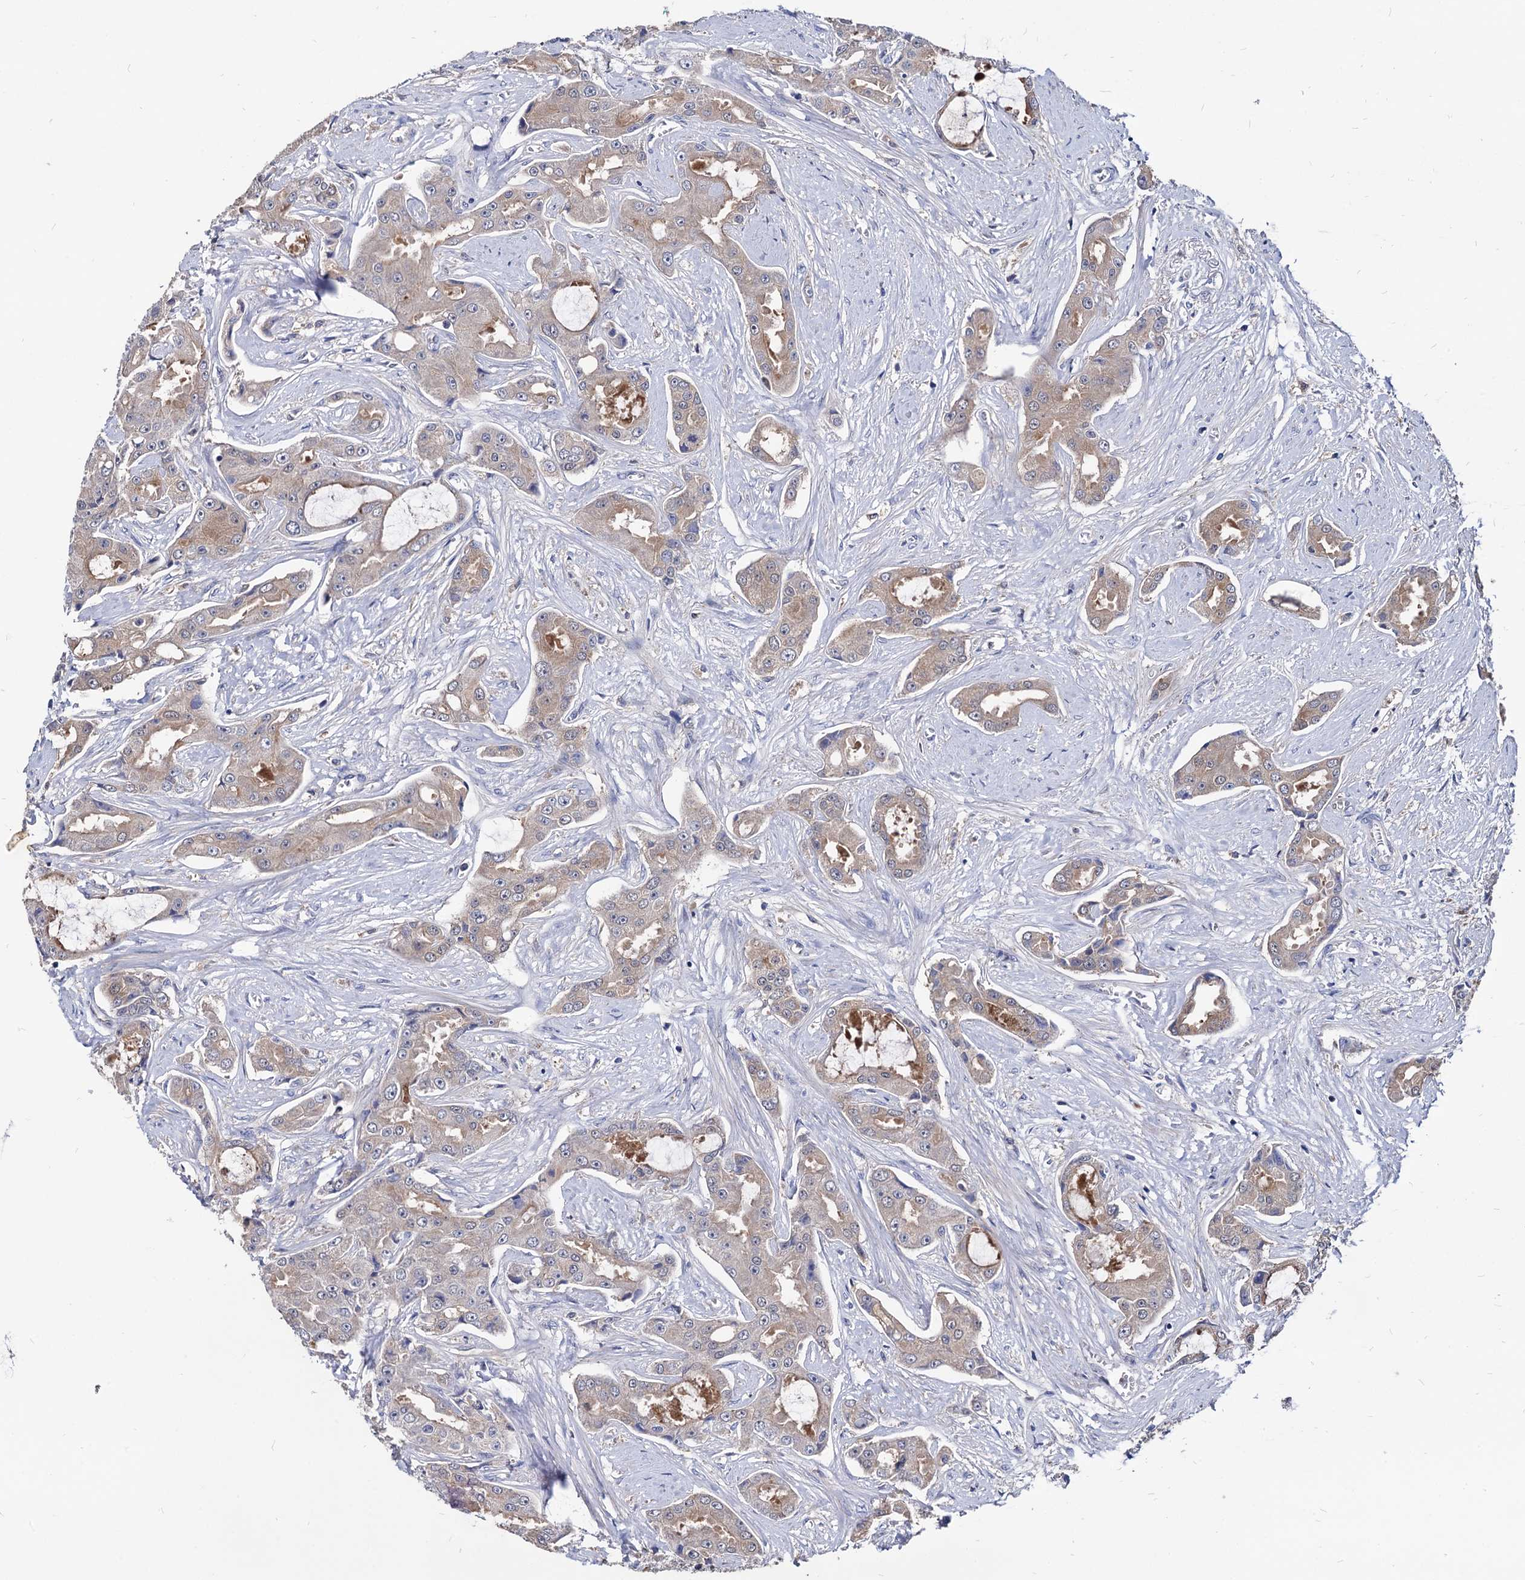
{"staining": {"intensity": "weak", "quantity": "<25%", "location": "cytoplasmic/membranous"}, "tissue": "prostate cancer", "cell_type": "Tumor cells", "image_type": "cancer", "snomed": [{"axis": "morphology", "description": "Adenocarcinoma, High grade"}, {"axis": "topography", "description": "Prostate"}], "caption": "A high-resolution photomicrograph shows immunohistochemistry (IHC) staining of prostate cancer, which reveals no significant expression in tumor cells.", "gene": "CPPED1", "patient": {"sex": "male", "age": 73}}